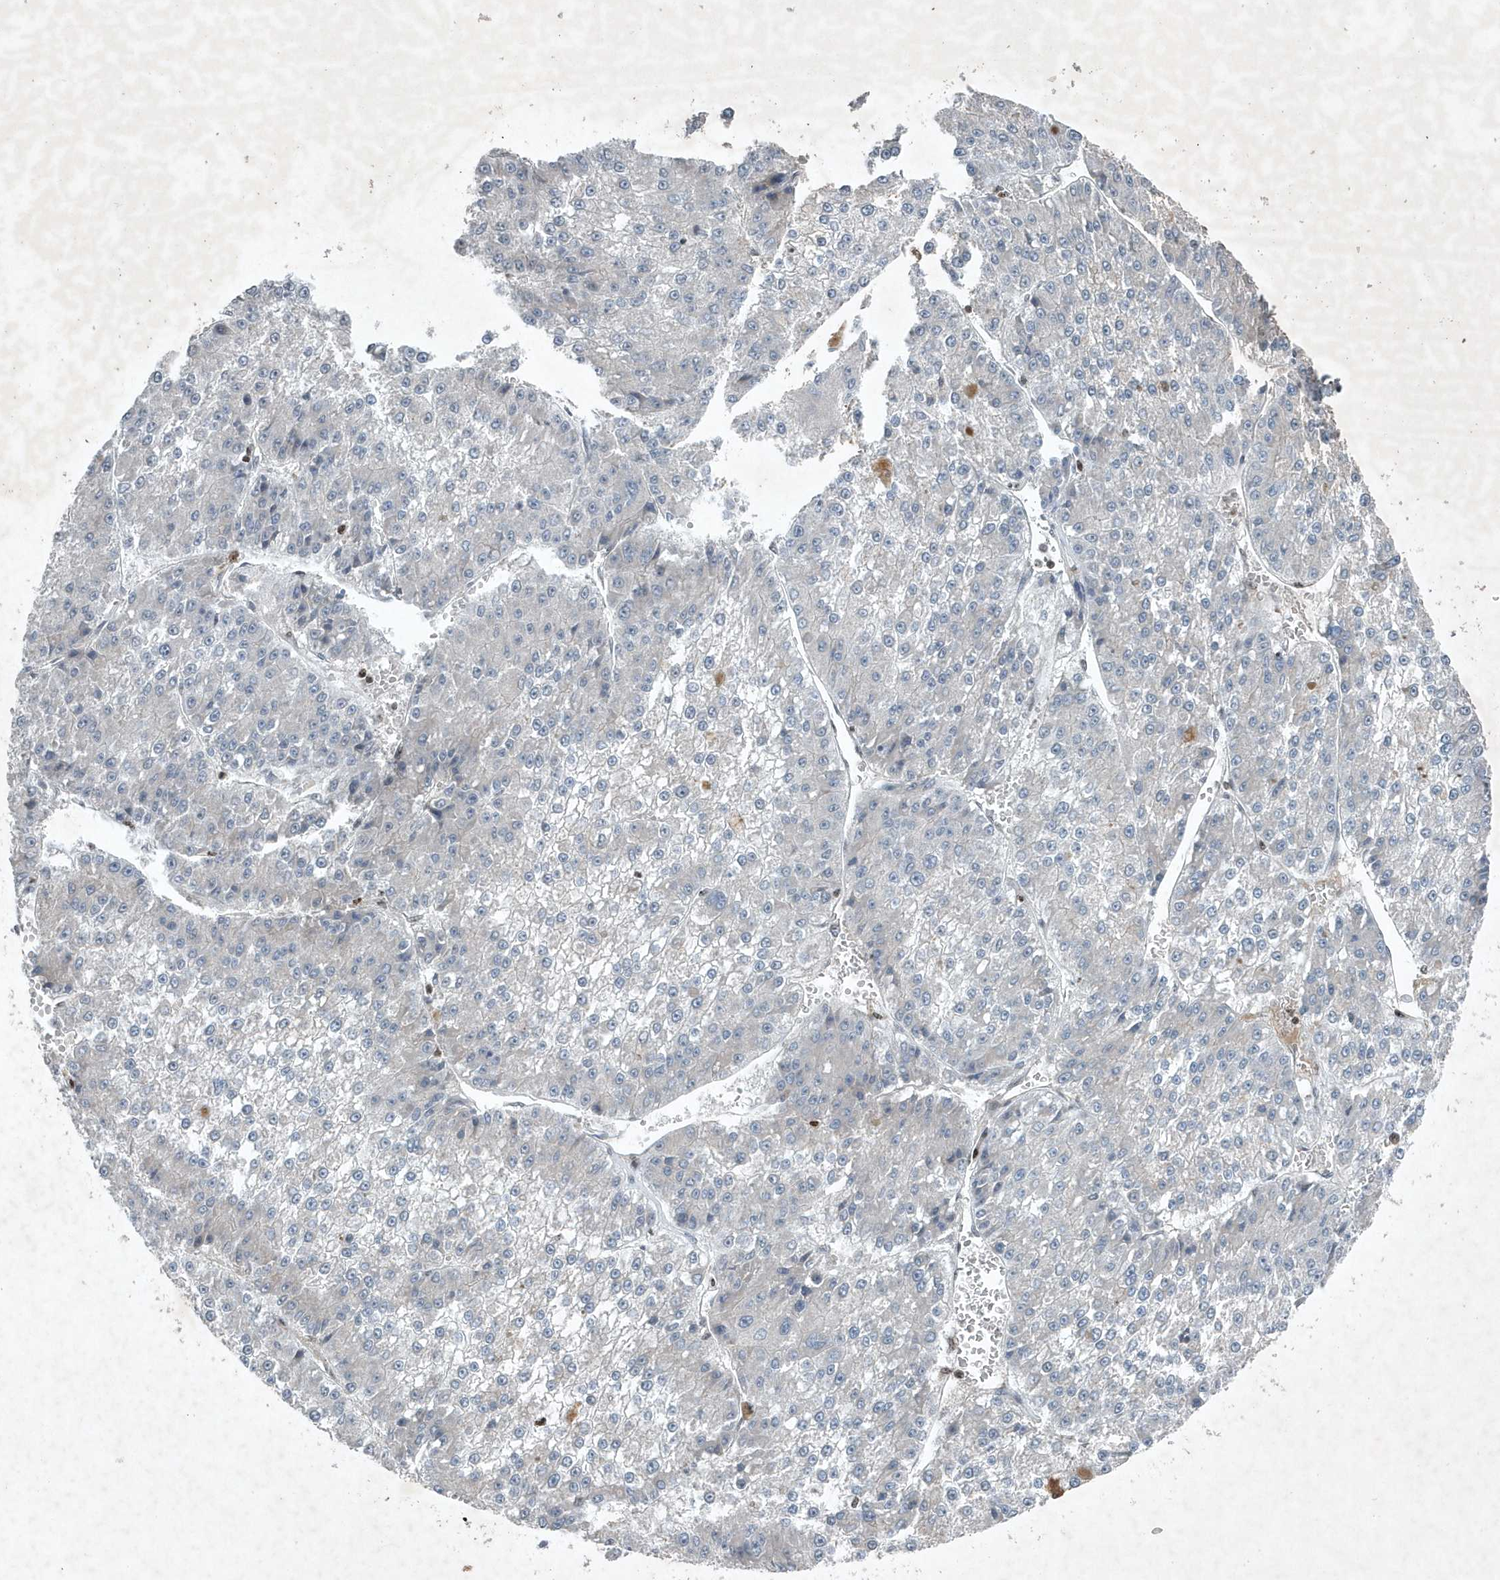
{"staining": {"intensity": "negative", "quantity": "none", "location": "none"}, "tissue": "liver cancer", "cell_type": "Tumor cells", "image_type": "cancer", "snomed": [{"axis": "morphology", "description": "Carcinoma, Hepatocellular, NOS"}, {"axis": "topography", "description": "Liver"}], "caption": "DAB (3,3'-diaminobenzidine) immunohistochemical staining of hepatocellular carcinoma (liver) exhibits no significant expression in tumor cells.", "gene": "QTRT2", "patient": {"sex": "female", "age": 73}}